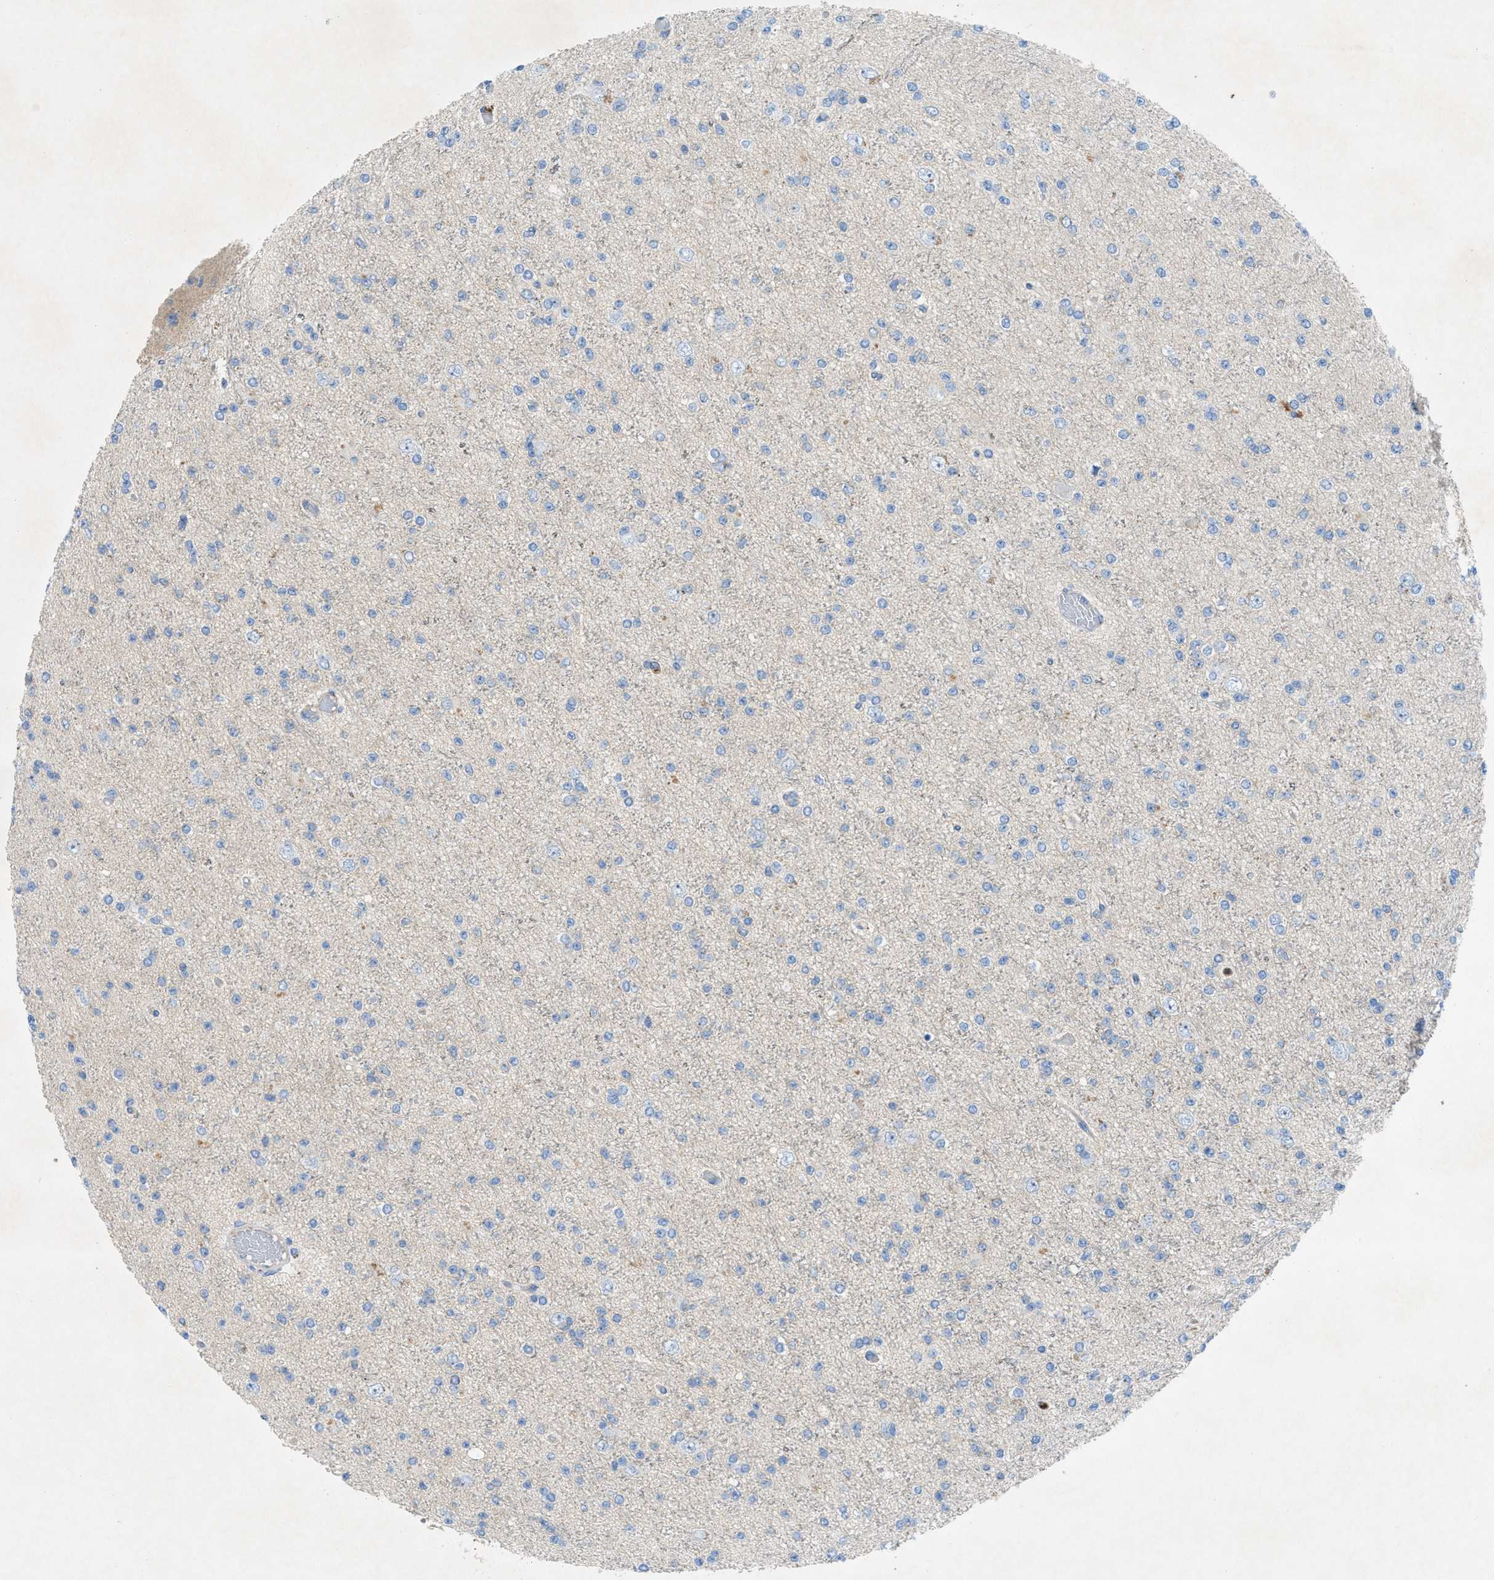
{"staining": {"intensity": "negative", "quantity": "none", "location": "none"}, "tissue": "glioma", "cell_type": "Tumor cells", "image_type": "cancer", "snomed": [{"axis": "morphology", "description": "Glioma, malignant, Low grade"}, {"axis": "topography", "description": "Brain"}], "caption": "This is an IHC histopathology image of human malignant glioma (low-grade). There is no staining in tumor cells.", "gene": "CMTM1", "patient": {"sex": "female", "age": 22}}